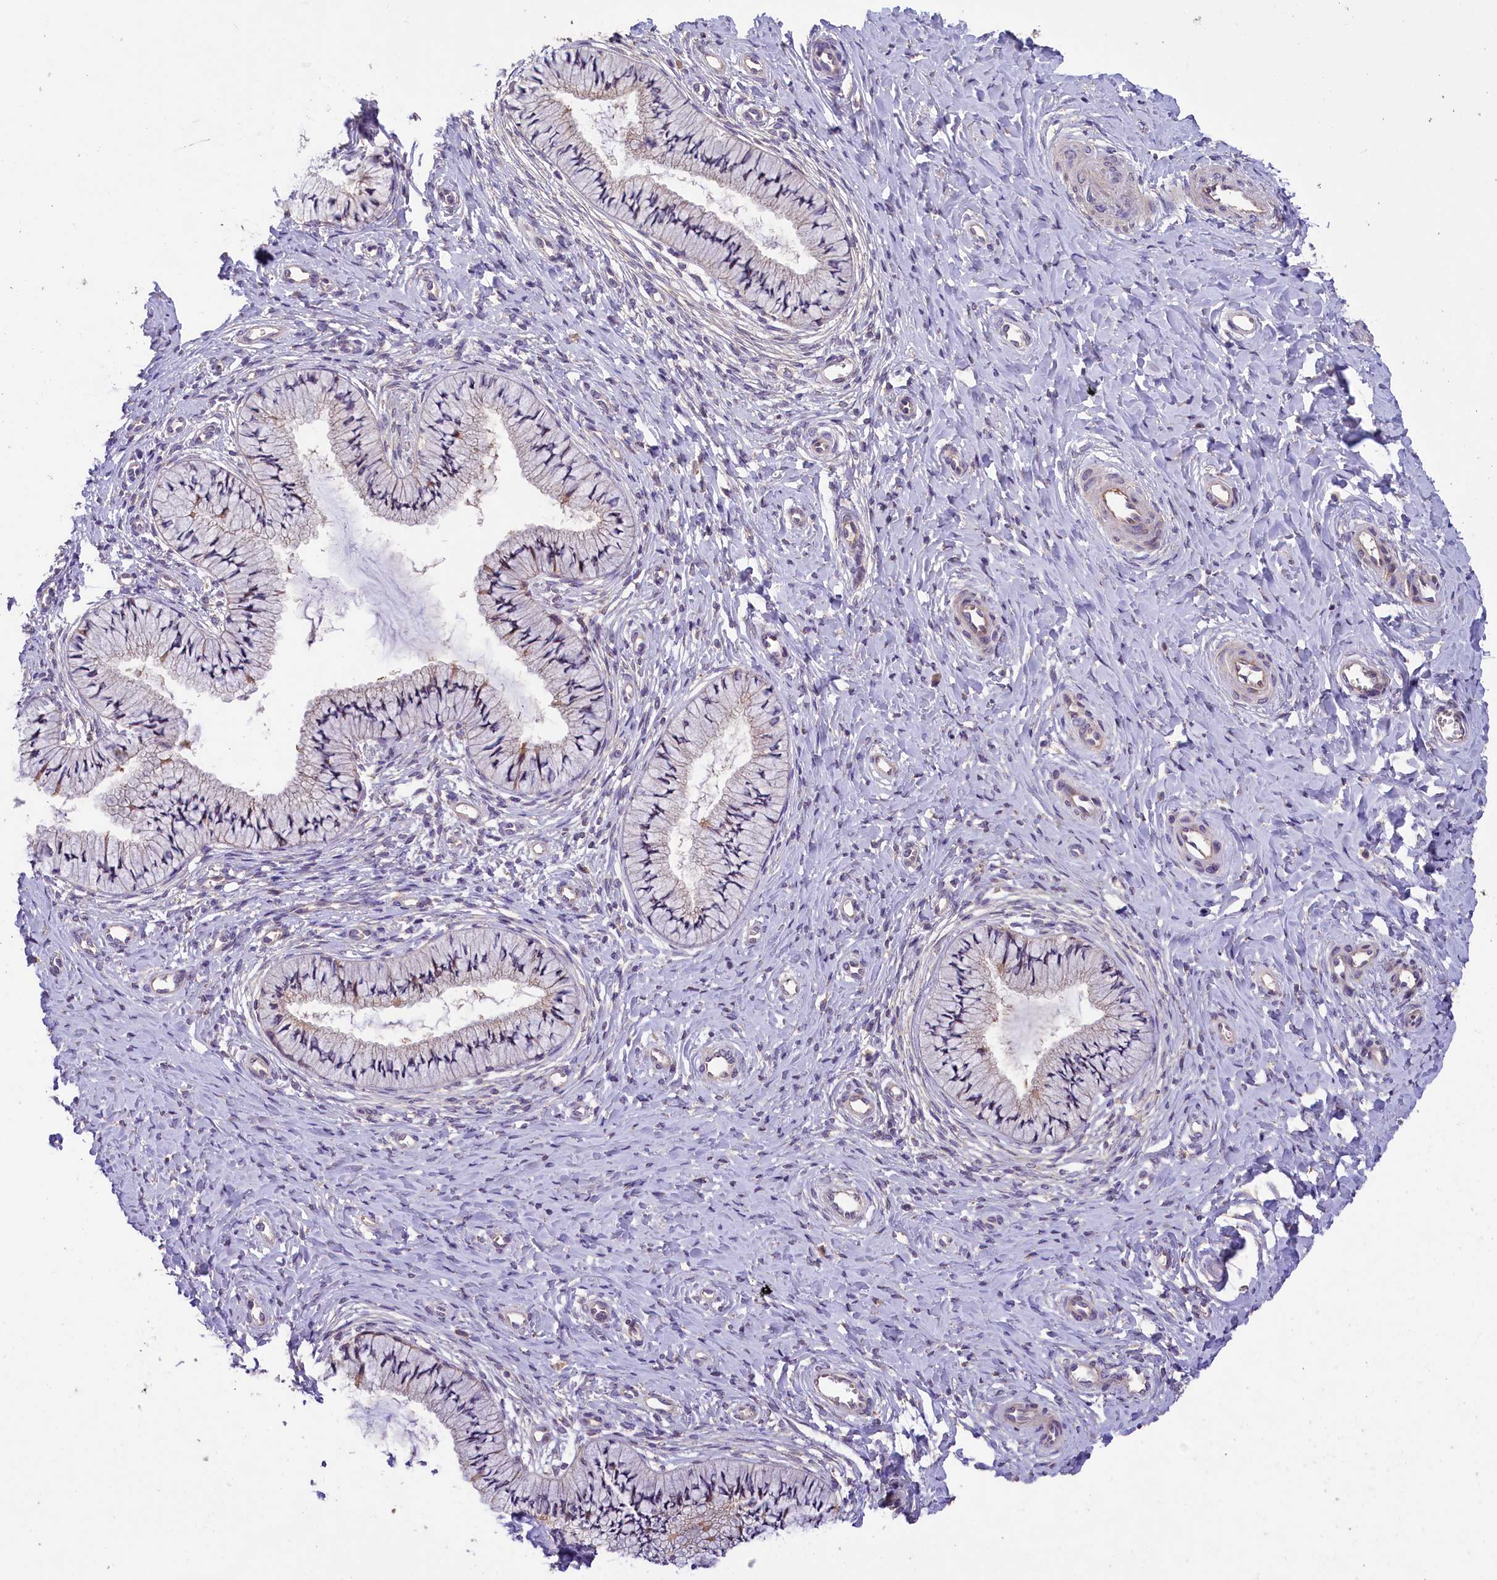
{"staining": {"intensity": "weak", "quantity": "<25%", "location": "cytoplasmic/membranous"}, "tissue": "cervix", "cell_type": "Glandular cells", "image_type": "normal", "snomed": [{"axis": "morphology", "description": "Normal tissue, NOS"}, {"axis": "topography", "description": "Cervix"}], "caption": "DAB immunohistochemical staining of unremarkable cervix shows no significant expression in glandular cells.", "gene": "UBXN6", "patient": {"sex": "female", "age": 36}}